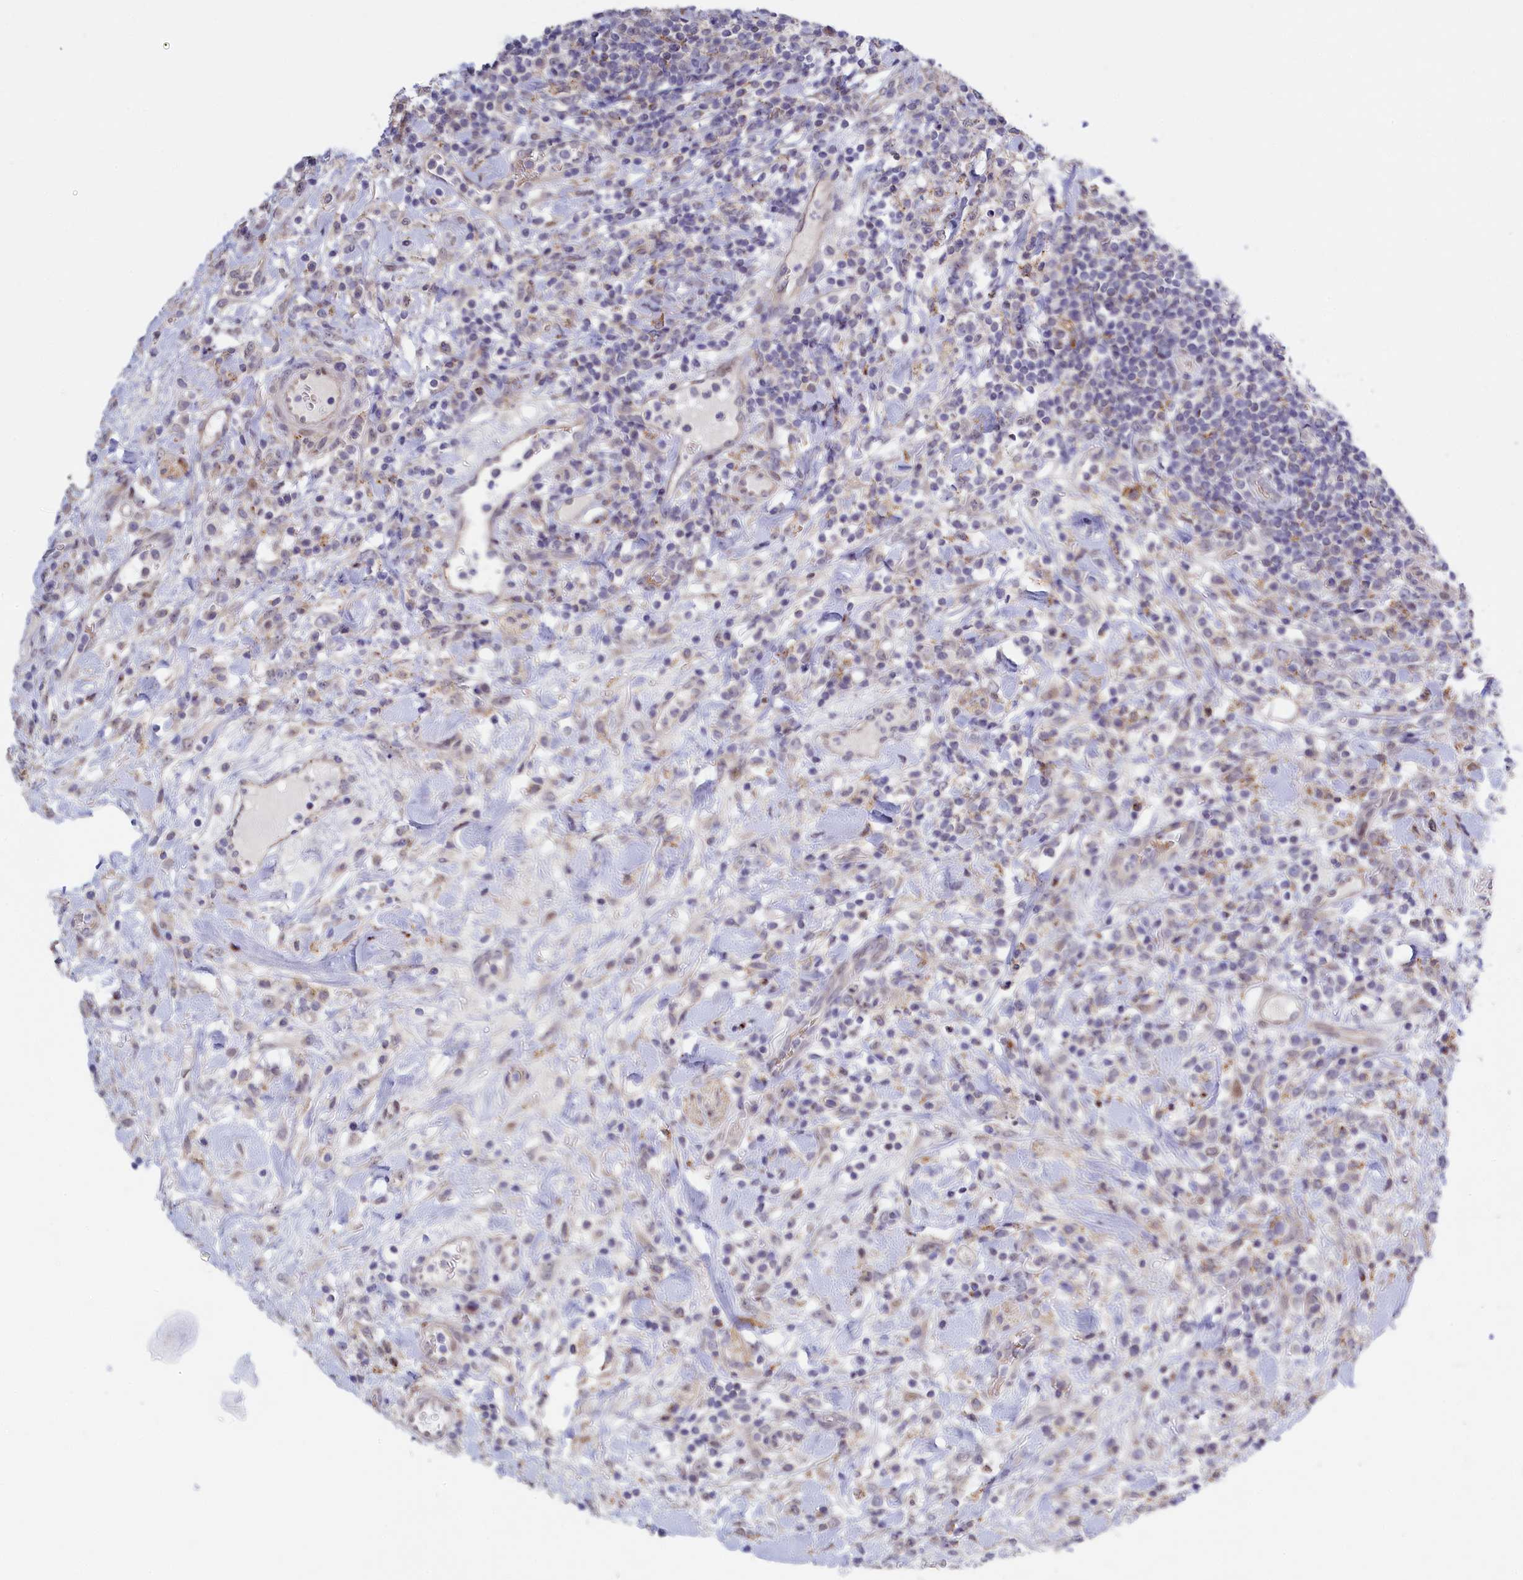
{"staining": {"intensity": "weak", "quantity": "<25%", "location": "cytoplasmic/membranous"}, "tissue": "lymphoma", "cell_type": "Tumor cells", "image_type": "cancer", "snomed": [{"axis": "morphology", "description": "Malignant lymphoma, non-Hodgkin's type, High grade"}, {"axis": "topography", "description": "Colon"}], "caption": "DAB (3,3'-diaminobenzidine) immunohistochemical staining of malignant lymphoma, non-Hodgkin's type (high-grade) exhibits no significant staining in tumor cells.", "gene": "HYKK", "patient": {"sex": "female", "age": 53}}